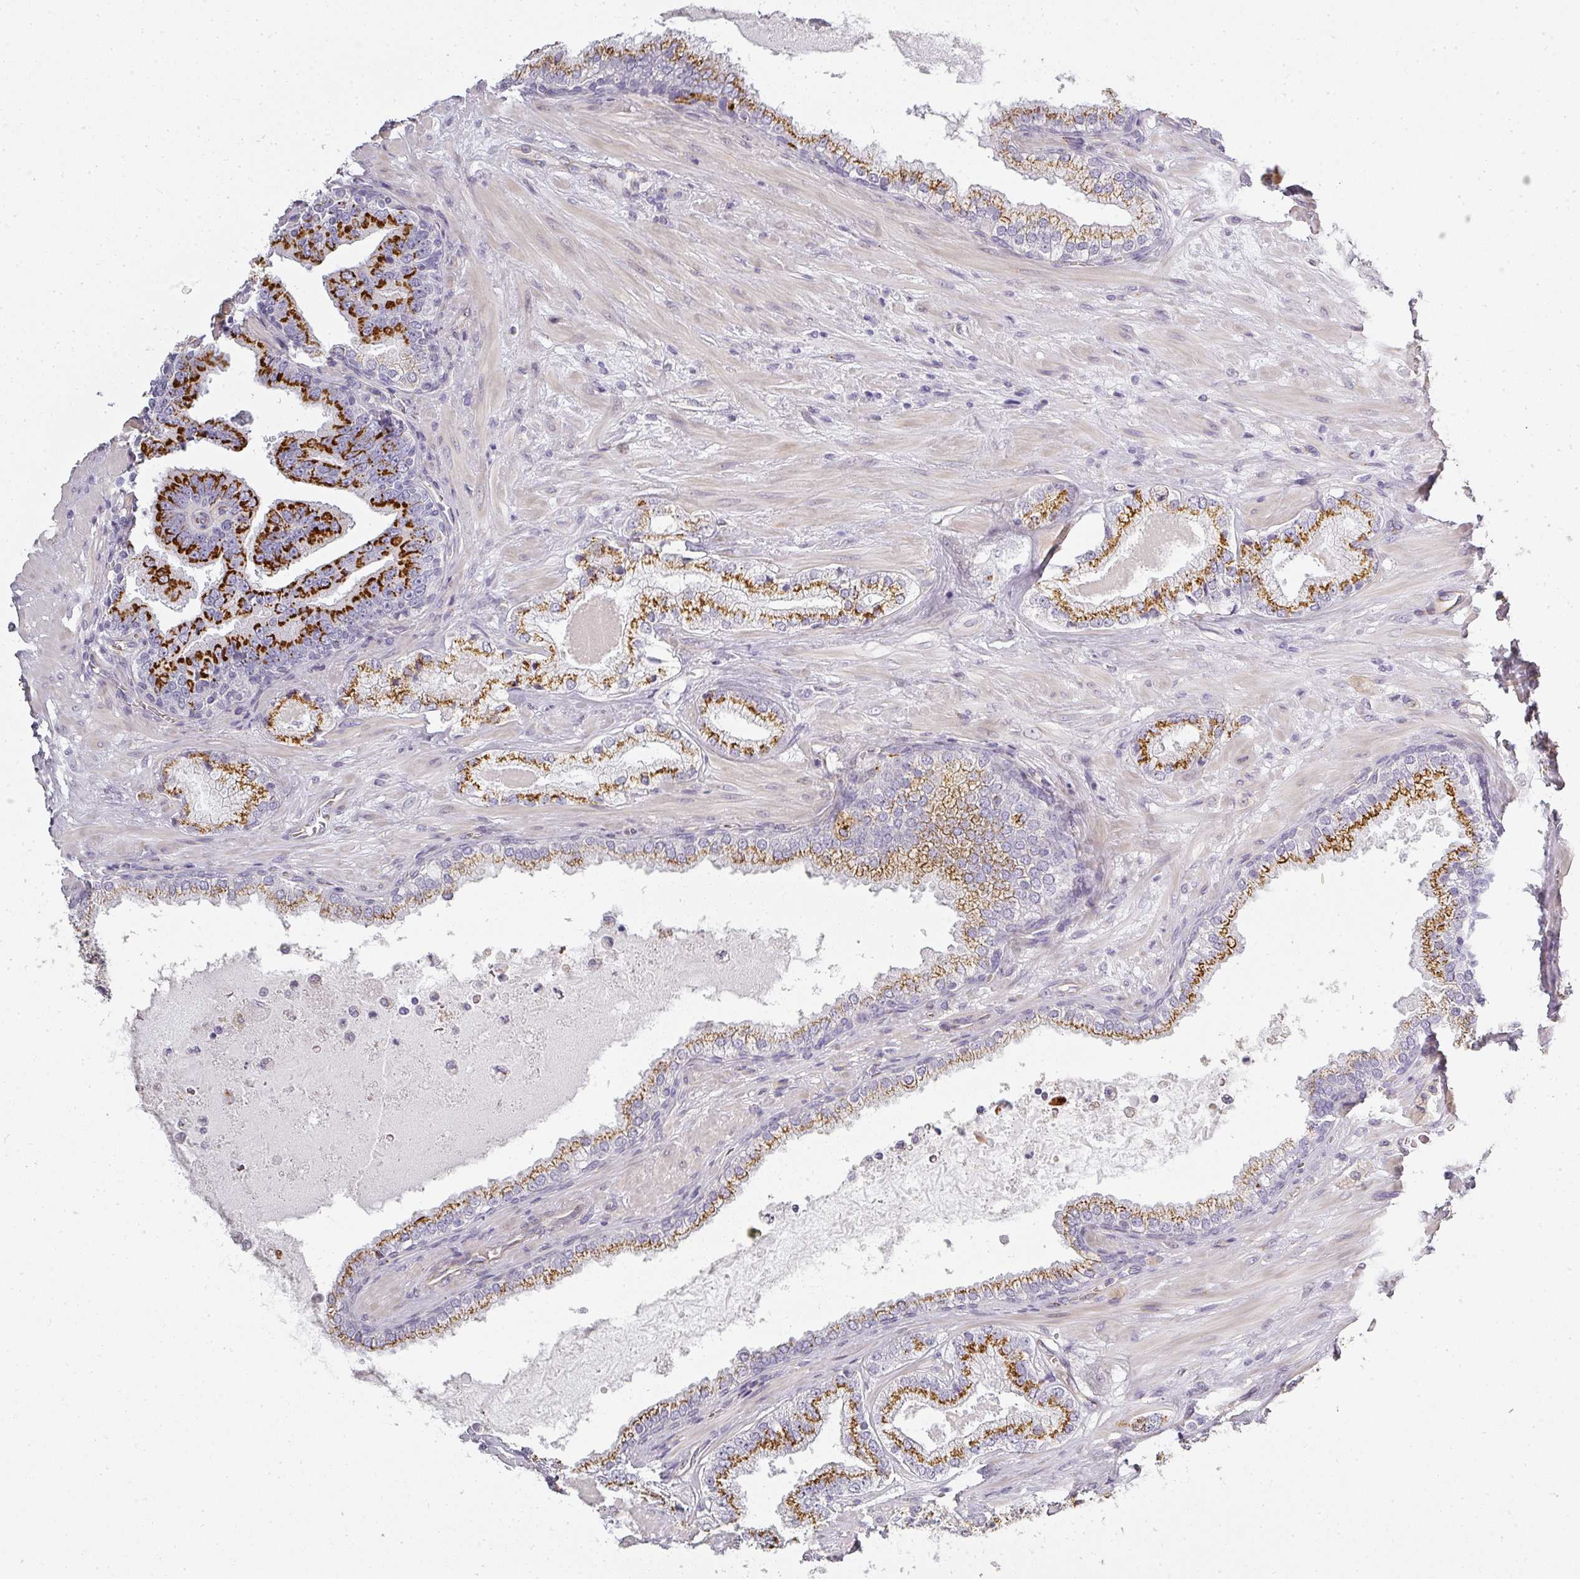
{"staining": {"intensity": "strong", "quantity": ">75%", "location": "cytoplasmic/membranous"}, "tissue": "prostate cancer", "cell_type": "Tumor cells", "image_type": "cancer", "snomed": [{"axis": "morphology", "description": "Adenocarcinoma, High grade"}, {"axis": "topography", "description": "Prostate"}], "caption": "IHC of prostate cancer (high-grade adenocarcinoma) reveals high levels of strong cytoplasmic/membranous positivity in about >75% of tumor cells.", "gene": "ATP8B2", "patient": {"sex": "male", "age": 55}}